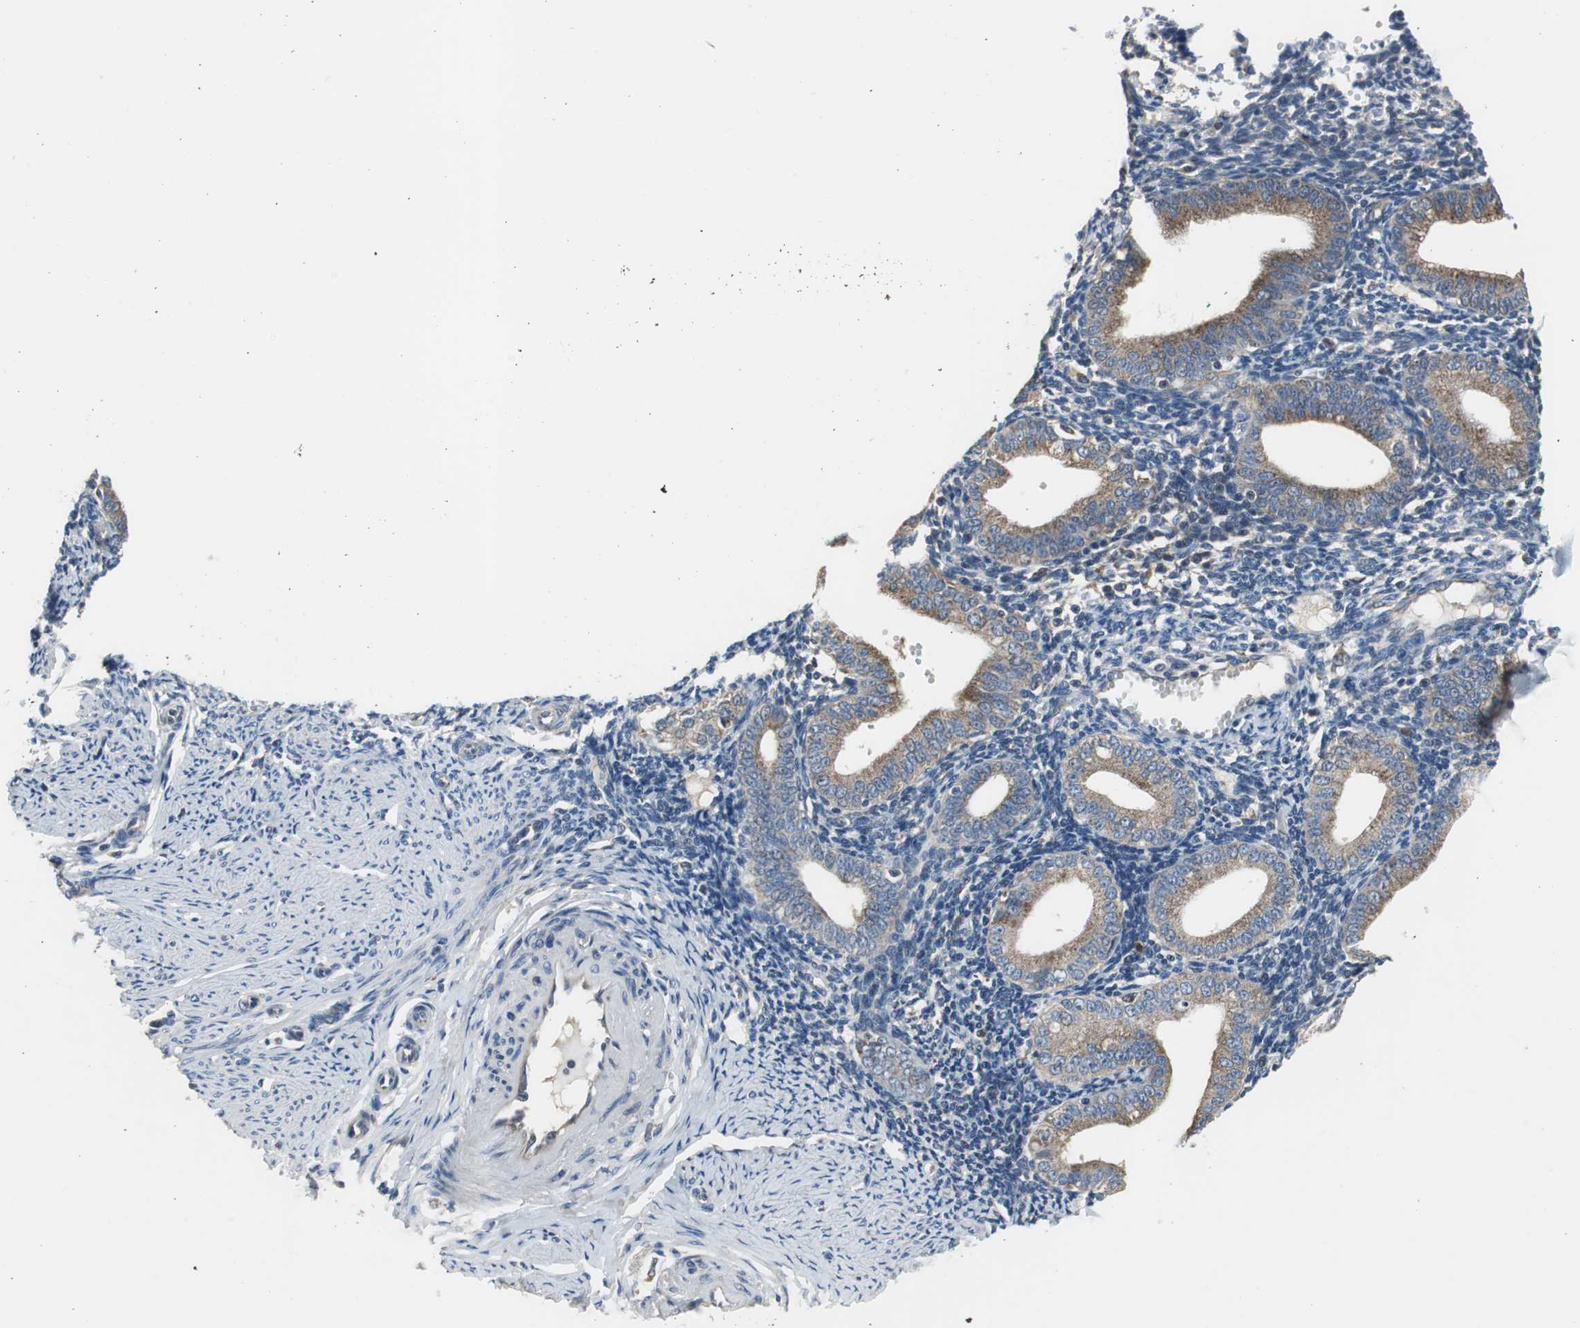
{"staining": {"intensity": "negative", "quantity": "none", "location": "none"}, "tissue": "endometrium", "cell_type": "Cells in endometrial stroma", "image_type": "normal", "snomed": [{"axis": "morphology", "description": "Normal tissue, NOS"}, {"axis": "topography", "description": "Endometrium"}], "caption": "Immunohistochemistry histopathology image of unremarkable endometrium: endometrium stained with DAB (3,3'-diaminobenzidine) demonstrates no significant protein staining in cells in endometrial stroma. The staining is performed using DAB (3,3'-diaminobenzidine) brown chromogen with nuclei counter-stained in using hematoxylin.", "gene": "PI4KB", "patient": {"sex": "female", "age": 61}}